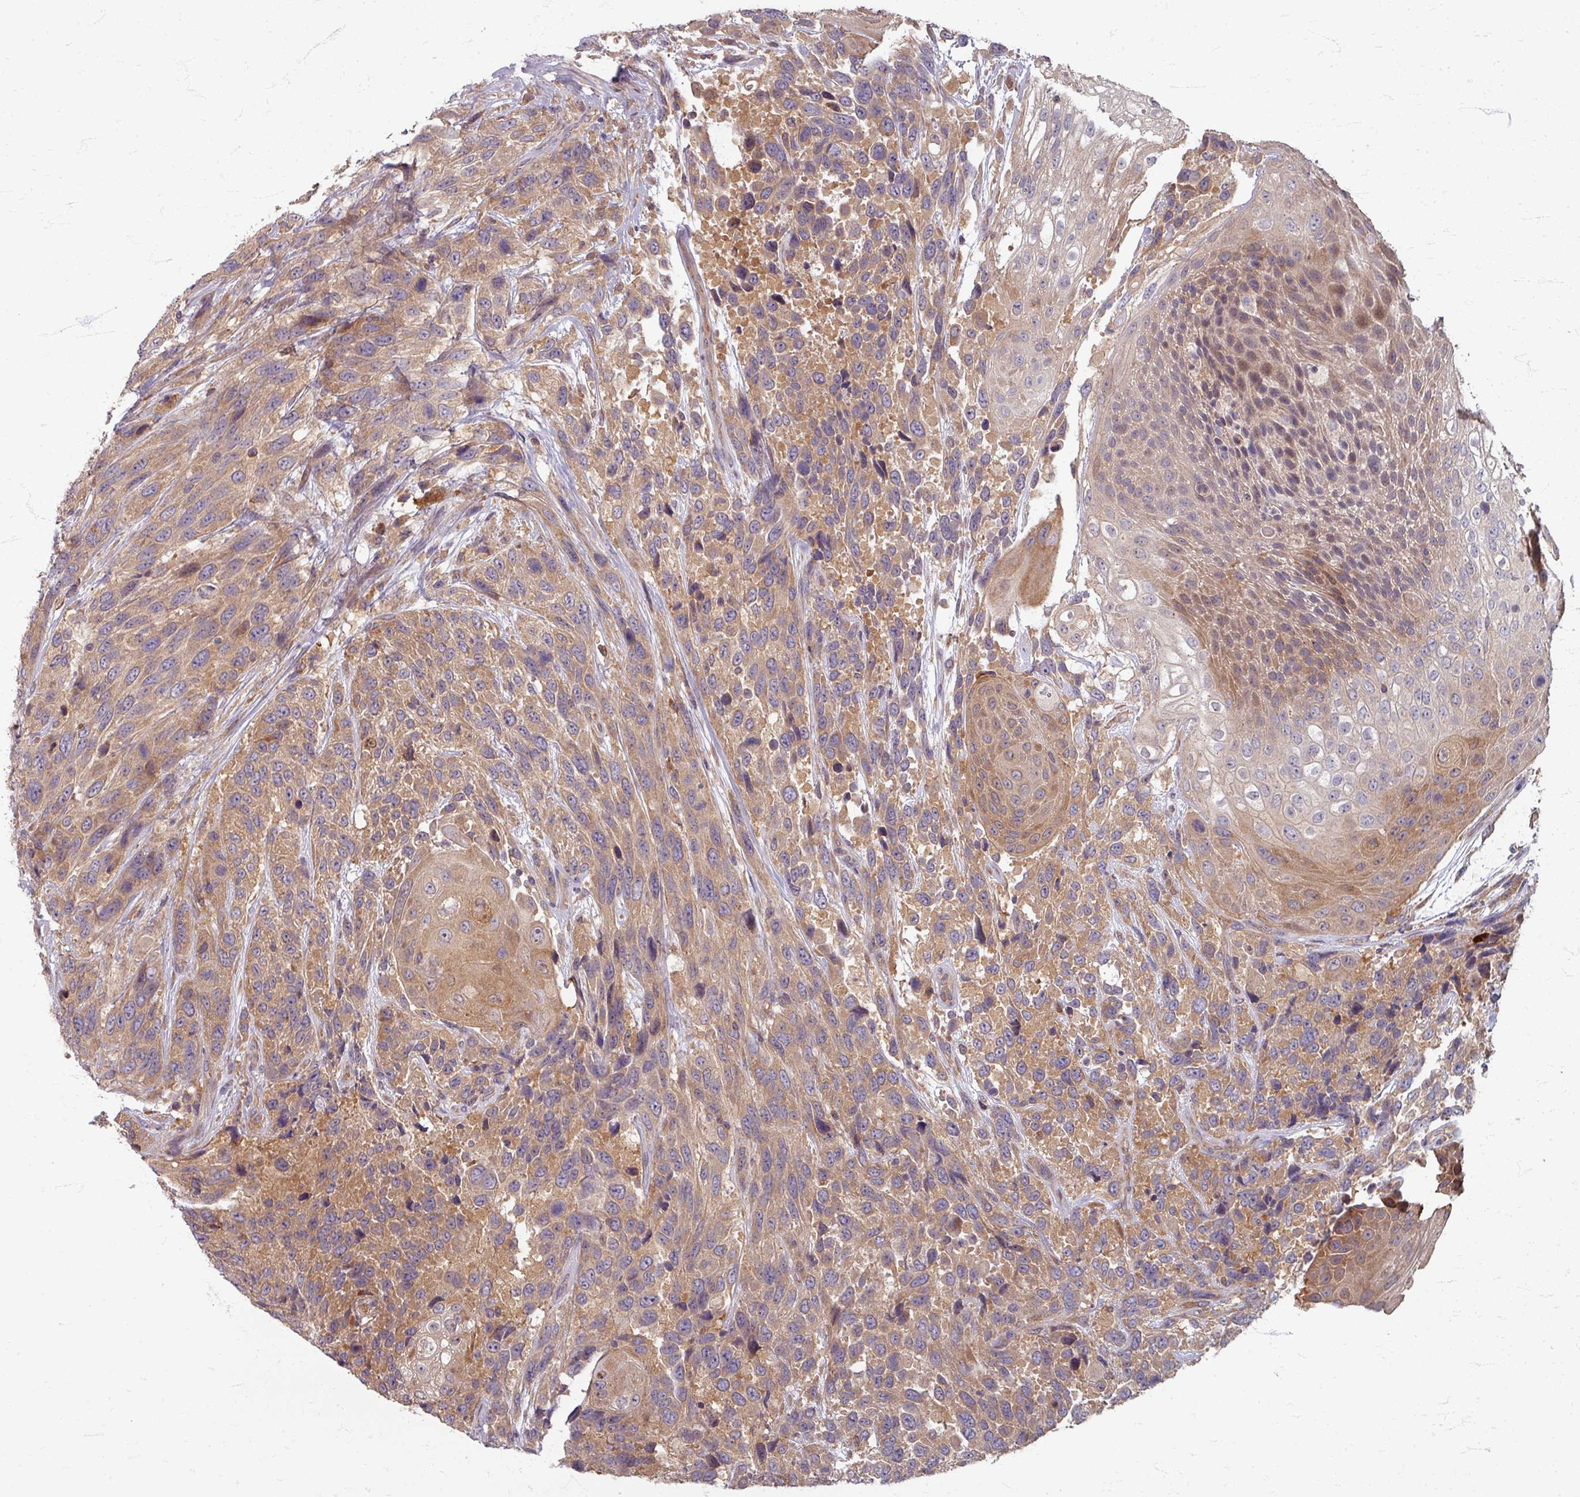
{"staining": {"intensity": "moderate", "quantity": ">75%", "location": "cytoplasmic/membranous"}, "tissue": "urothelial cancer", "cell_type": "Tumor cells", "image_type": "cancer", "snomed": [{"axis": "morphology", "description": "Urothelial carcinoma, High grade"}, {"axis": "topography", "description": "Urinary bladder"}], "caption": "DAB (3,3'-diaminobenzidine) immunohistochemical staining of human urothelial cancer reveals moderate cytoplasmic/membranous protein expression in about >75% of tumor cells. (Brightfield microscopy of DAB IHC at high magnification).", "gene": "STAM", "patient": {"sex": "female", "age": 70}}